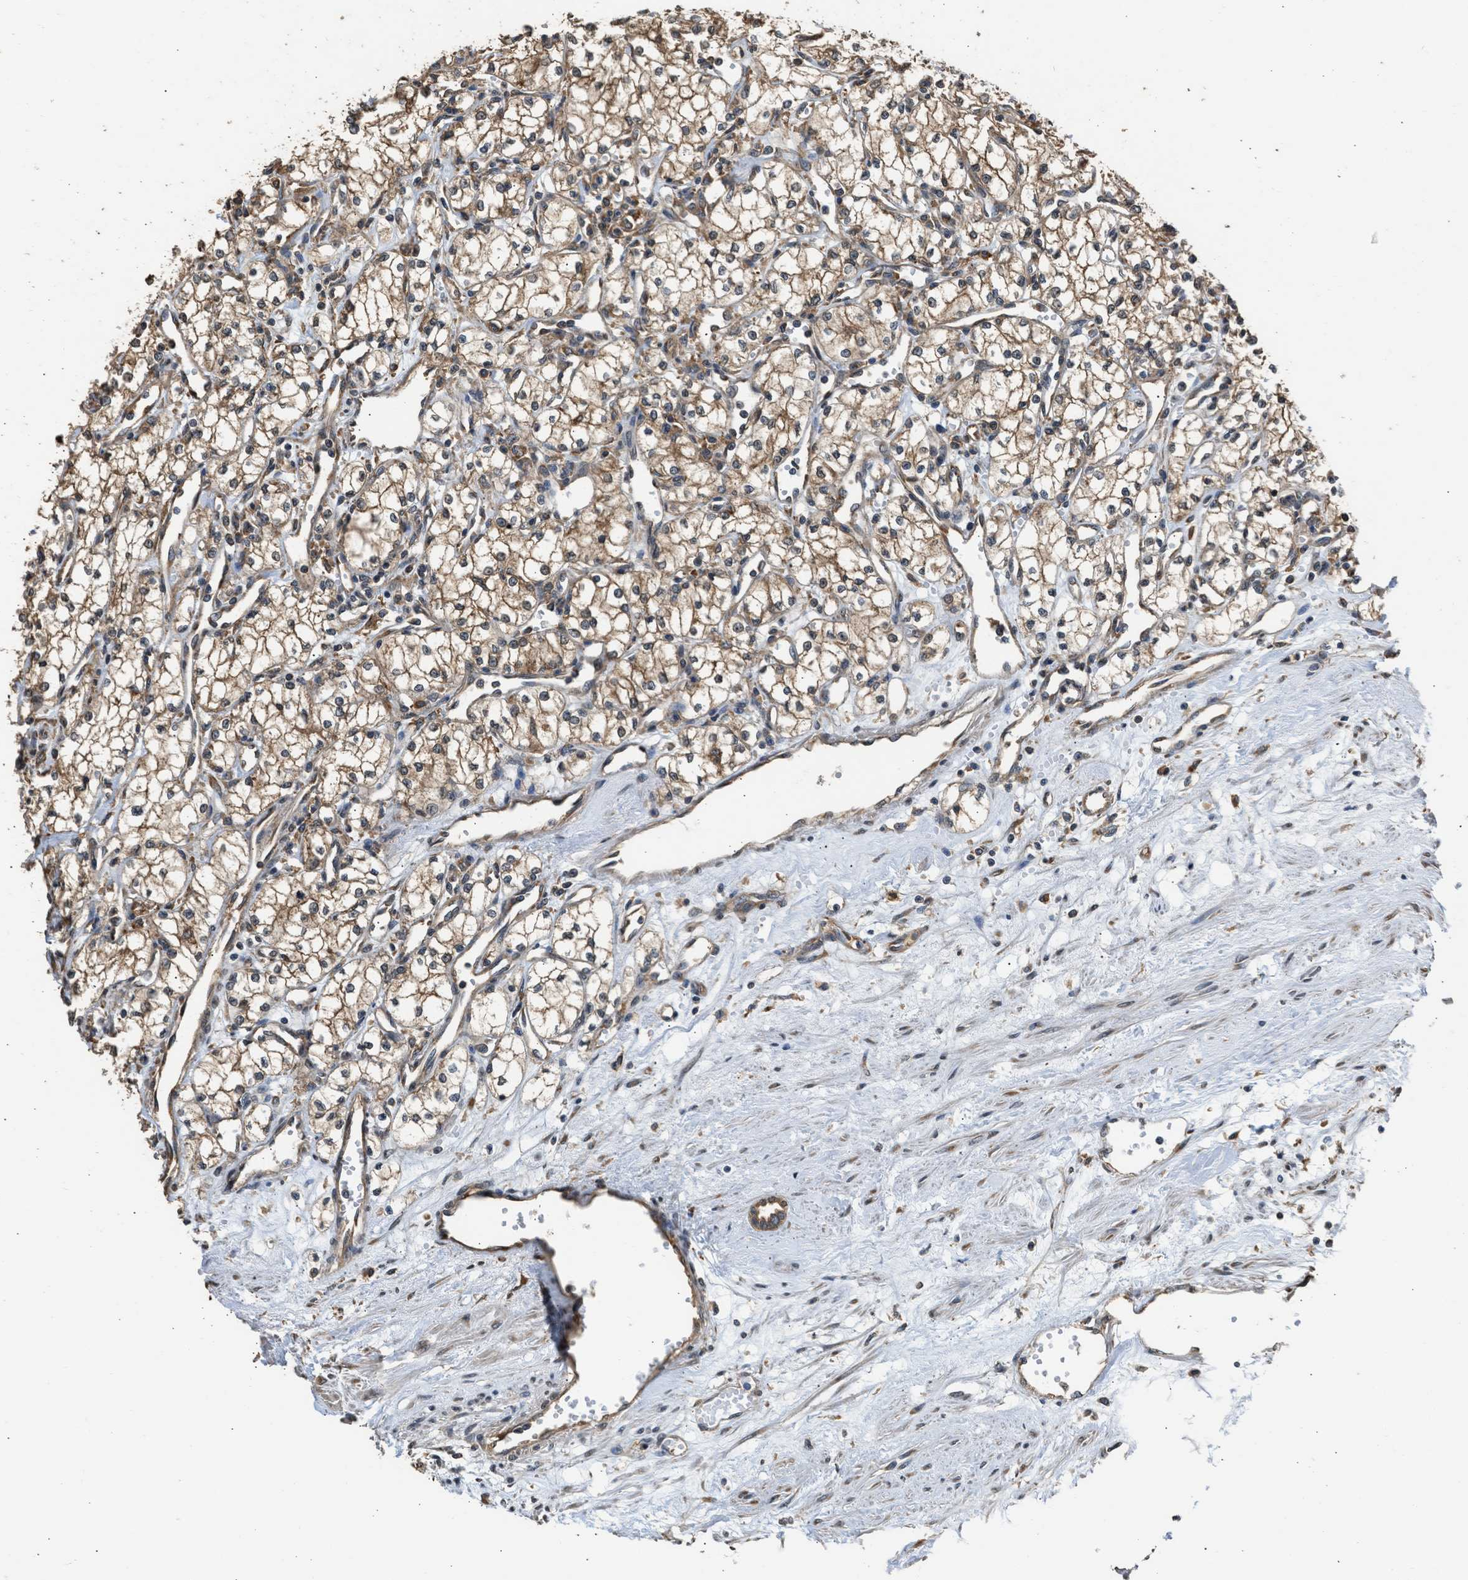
{"staining": {"intensity": "moderate", "quantity": ">75%", "location": "cytoplasmic/membranous"}, "tissue": "renal cancer", "cell_type": "Tumor cells", "image_type": "cancer", "snomed": [{"axis": "morphology", "description": "Adenocarcinoma, NOS"}, {"axis": "topography", "description": "Kidney"}], "caption": "A micrograph of renal cancer (adenocarcinoma) stained for a protein displays moderate cytoplasmic/membranous brown staining in tumor cells.", "gene": "SLC36A4", "patient": {"sex": "male", "age": 59}}